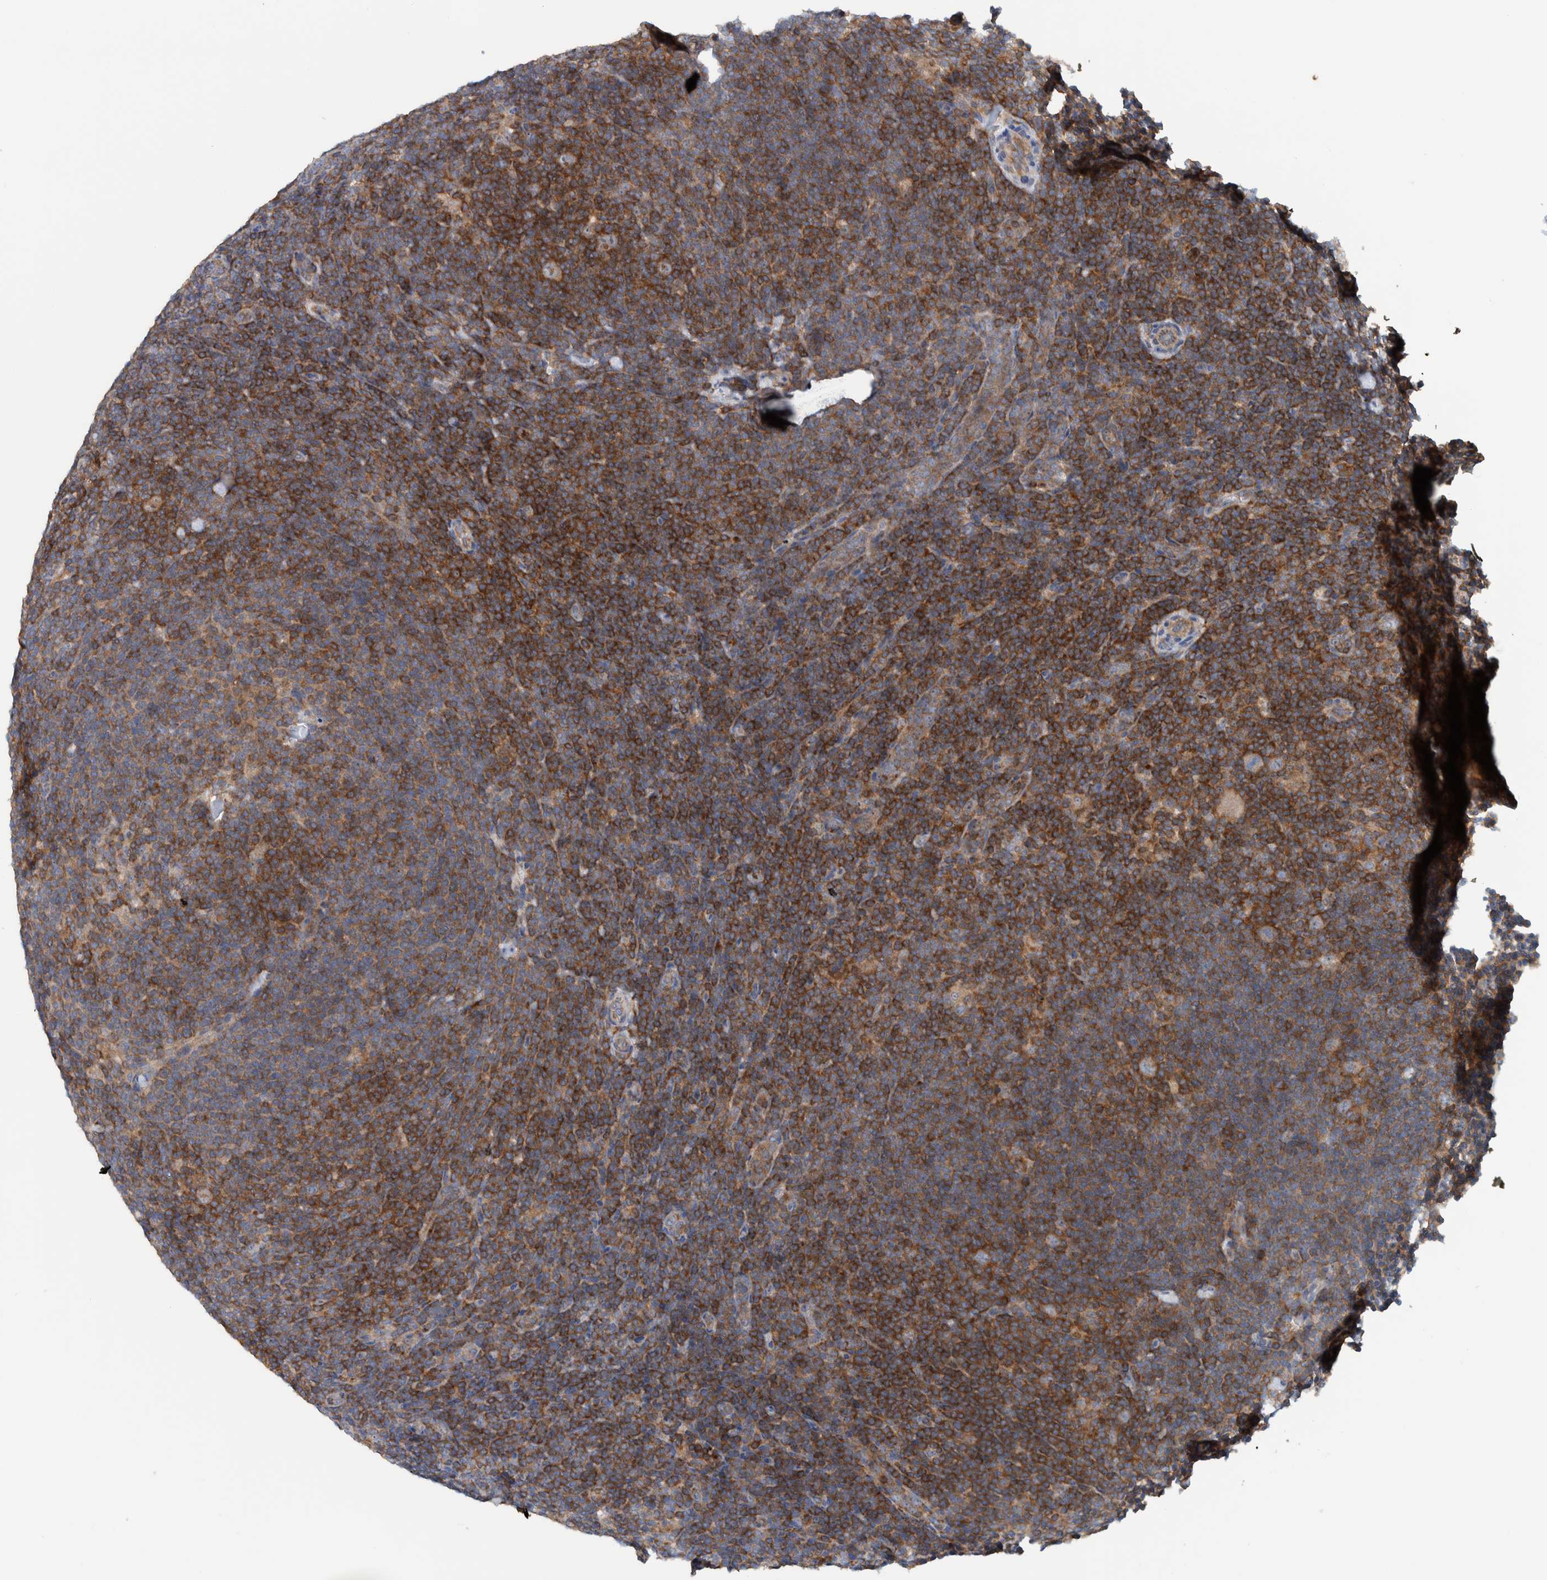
{"staining": {"intensity": "weak", "quantity": ">75%", "location": "cytoplasmic/membranous"}, "tissue": "lymphoma", "cell_type": "Tumor cells", "image_type": "cancer", "snomed": [{"axis": "morphology", "description": "Hodgkin's disease, NOS"}, {"axis": "topography", "description": "Lymph node"}], "caption": "Weak cytoplasmic/membranous protein staining is present in approximately >75% of tumor cells in Hodgkin's disease.", "gene": "CCM2", "patient": {"sex": "female", "age": 57}}